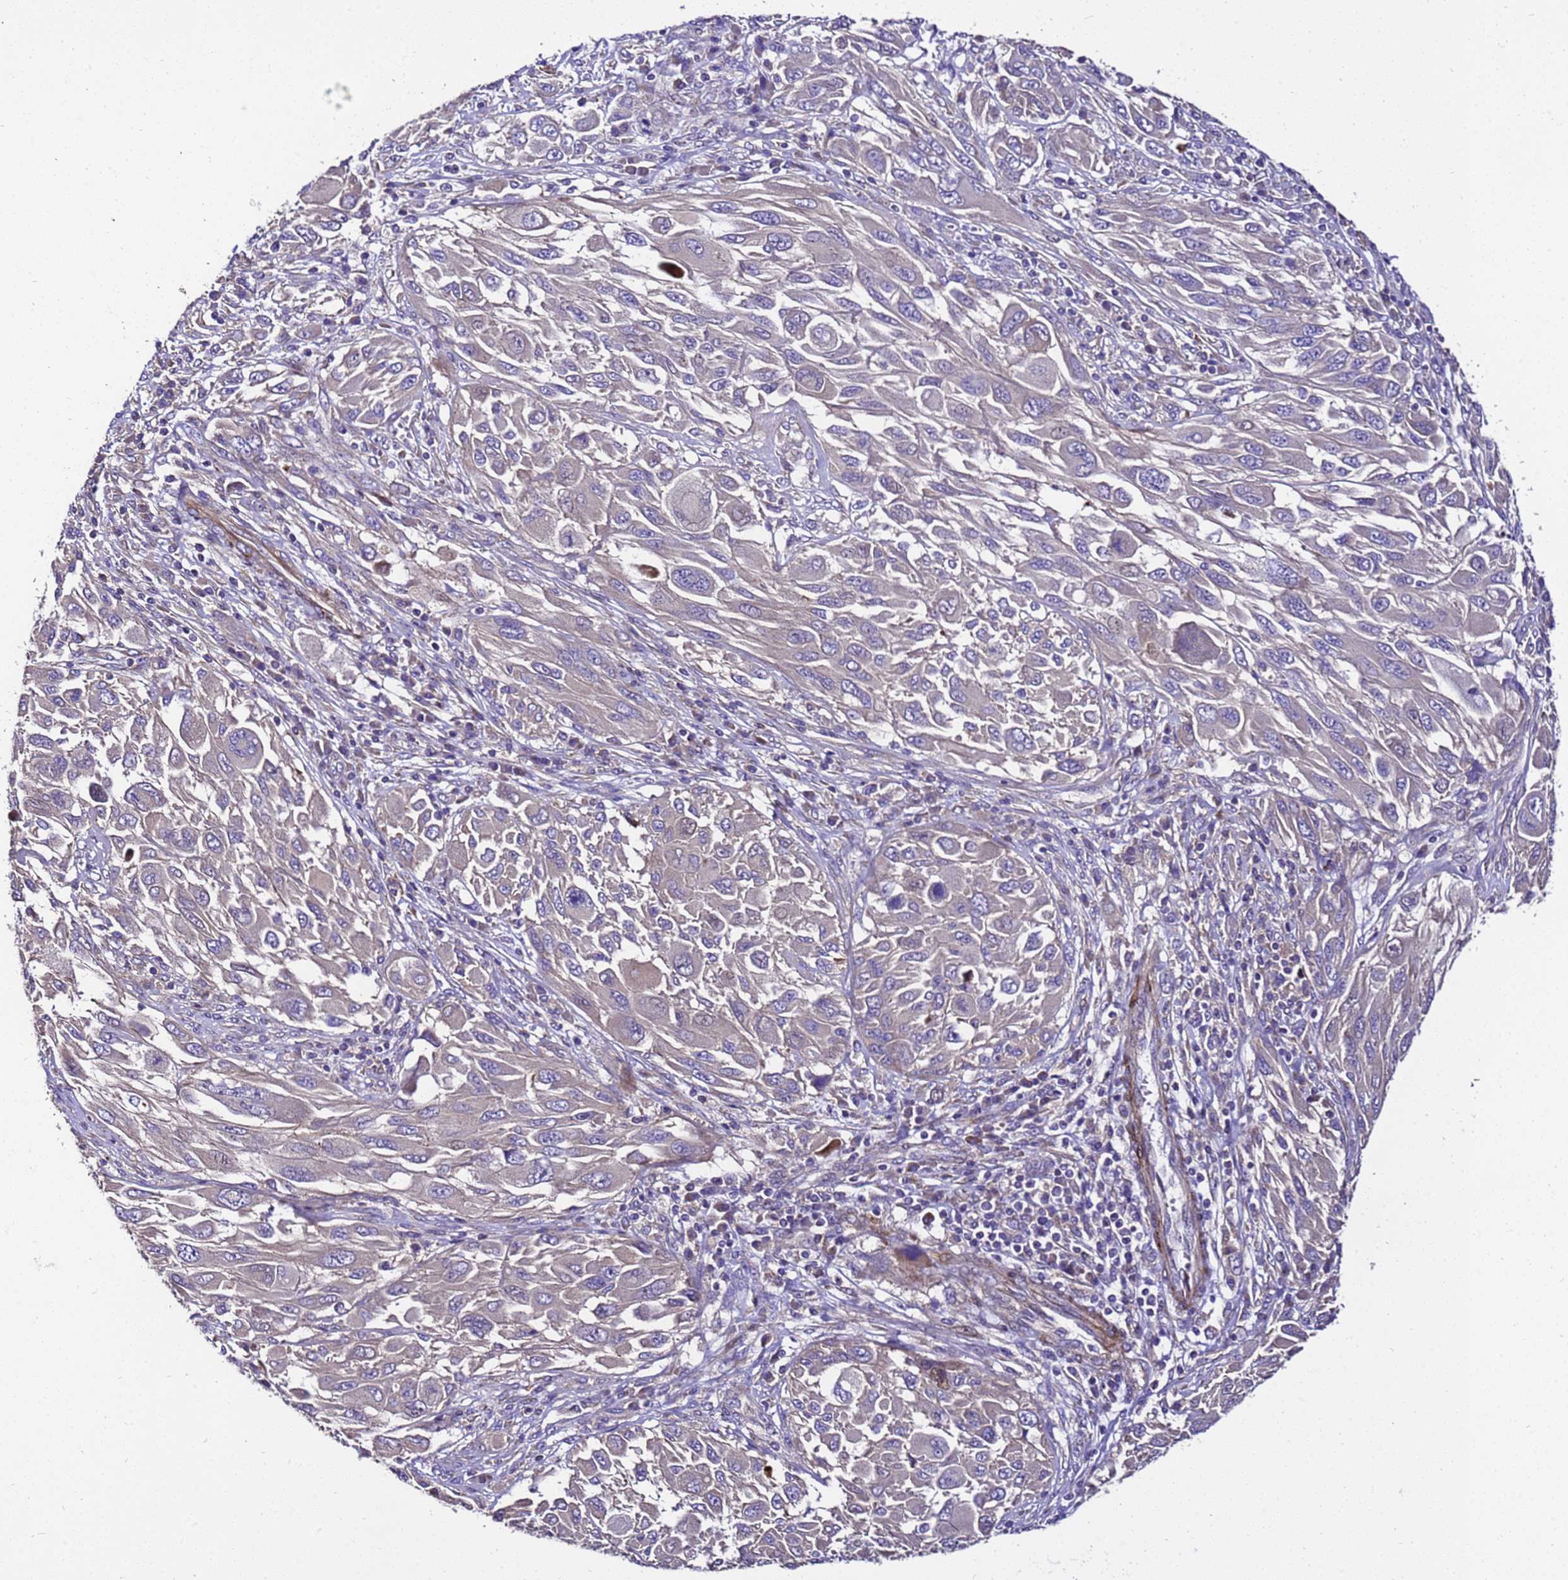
{"staining": {"intensity": "negative", "quantity": "none", "location": "none"}, "tissue": "melanoma", "cell_type": "Tumor cells", "image_type": "cancer", "snomed": [{"axis": "morphology", "description": "Malignant melanoma, NOS"}, {"axis": "topography", "description": "Skin"}], "caption": "This is an IHC photomicrograph of human melanoma. There is no expression in tumor cells.", "gene": "ZNF417", "patient": {"sex": "female", "age": 91}}